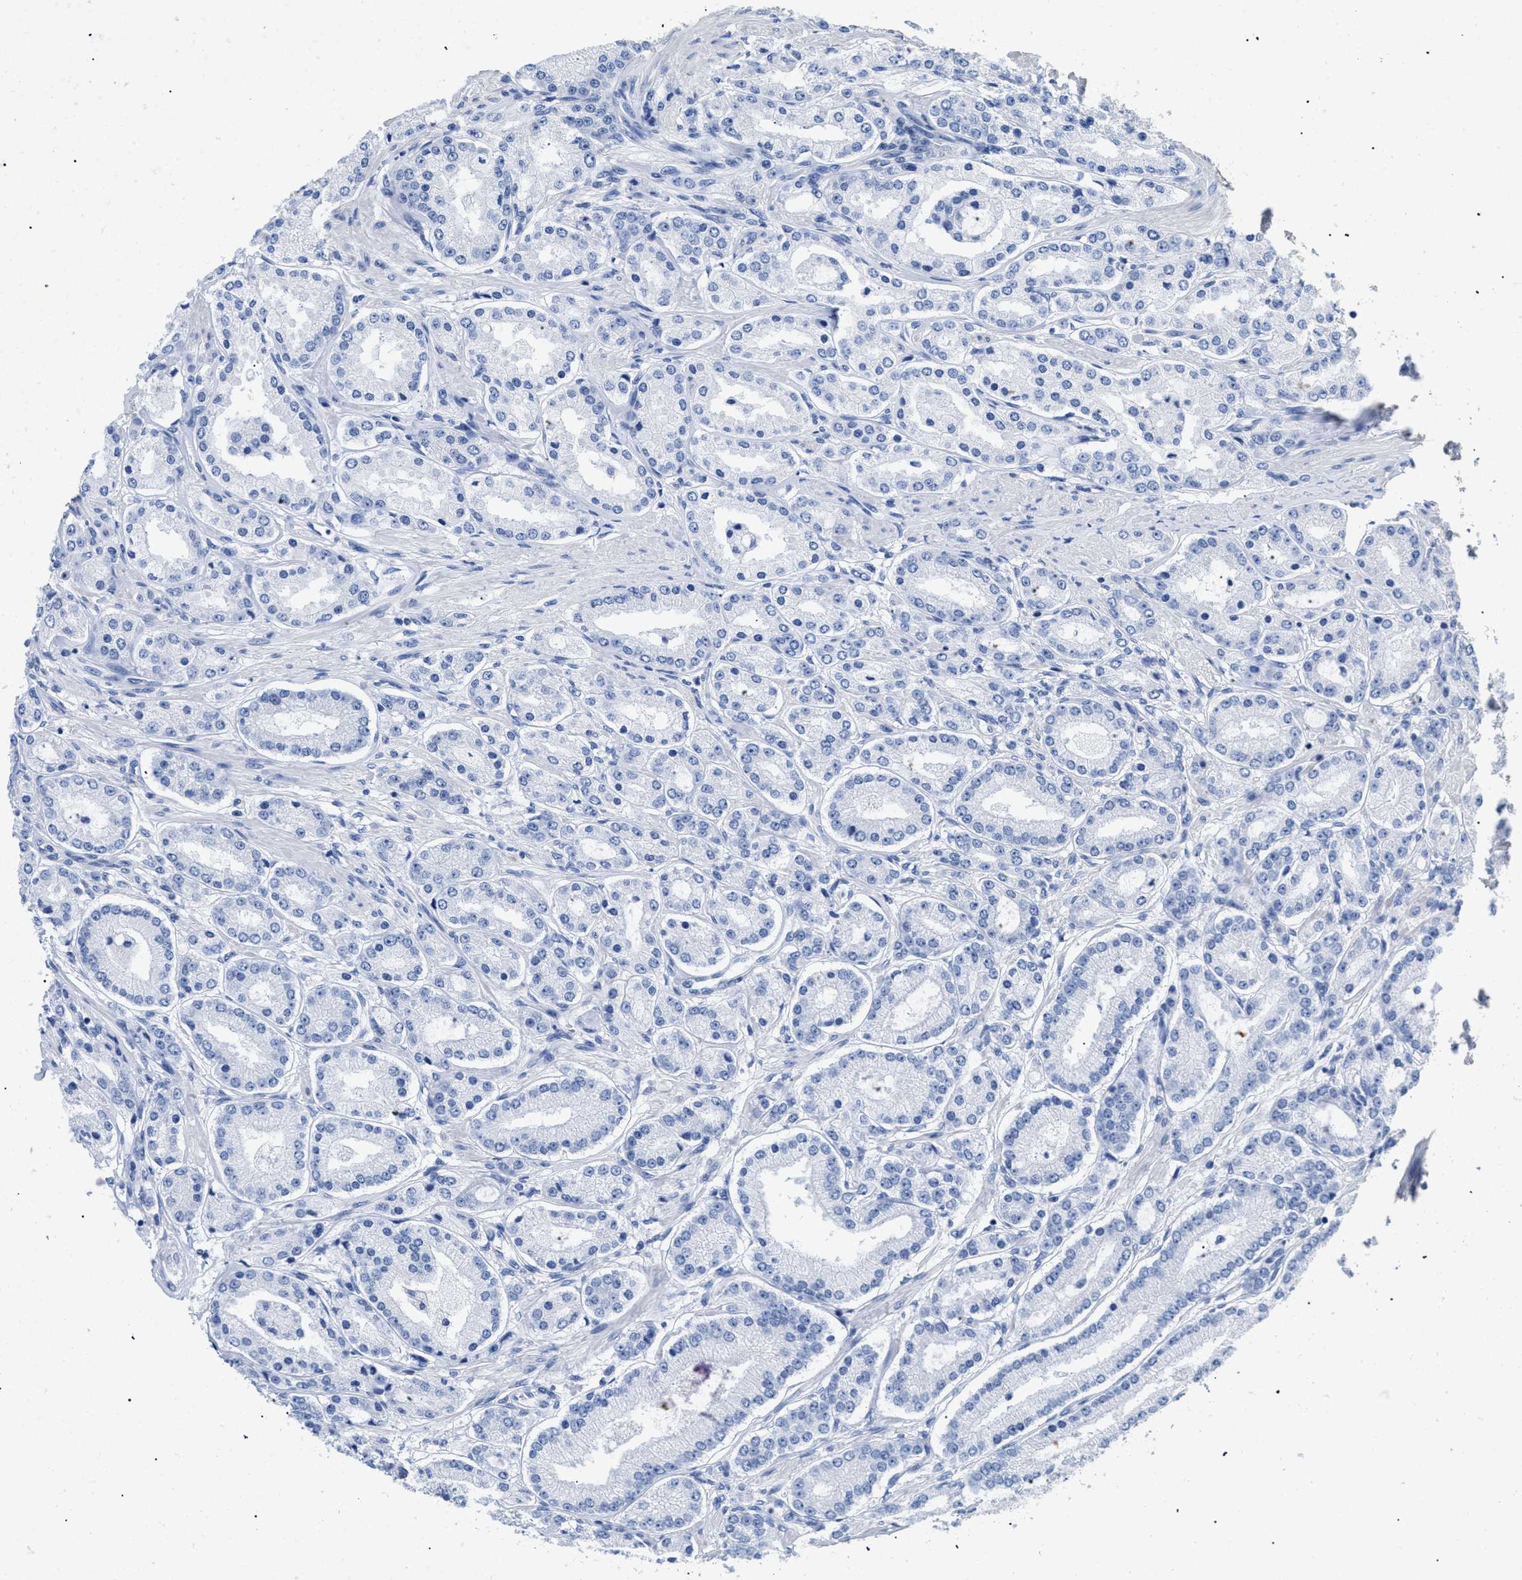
{"staining": {"intensity": "negative", "quantity": "none", "location": "none"}, "tissue": "prostate cancer", "cell_type": "Tumor cells", "image_type": "cancer", "snomed": [{"axis": "morphology", "description": "Adenocarcinoma, Low grade"}, {"axis": "topography", "description": "Prostate"}], "caption": "Tumor cells show no significant staining in prostate low-grade adenocarcinoma. The staining was performed using DAB (3,3'-diaminobenzidine) to visualize the protein expression in brown, while the nuclei were stained in blue with hematoxylin (Magnification: 20x).", "gene": "DLC1", "patient": {"sex": "male", "age": 63}}